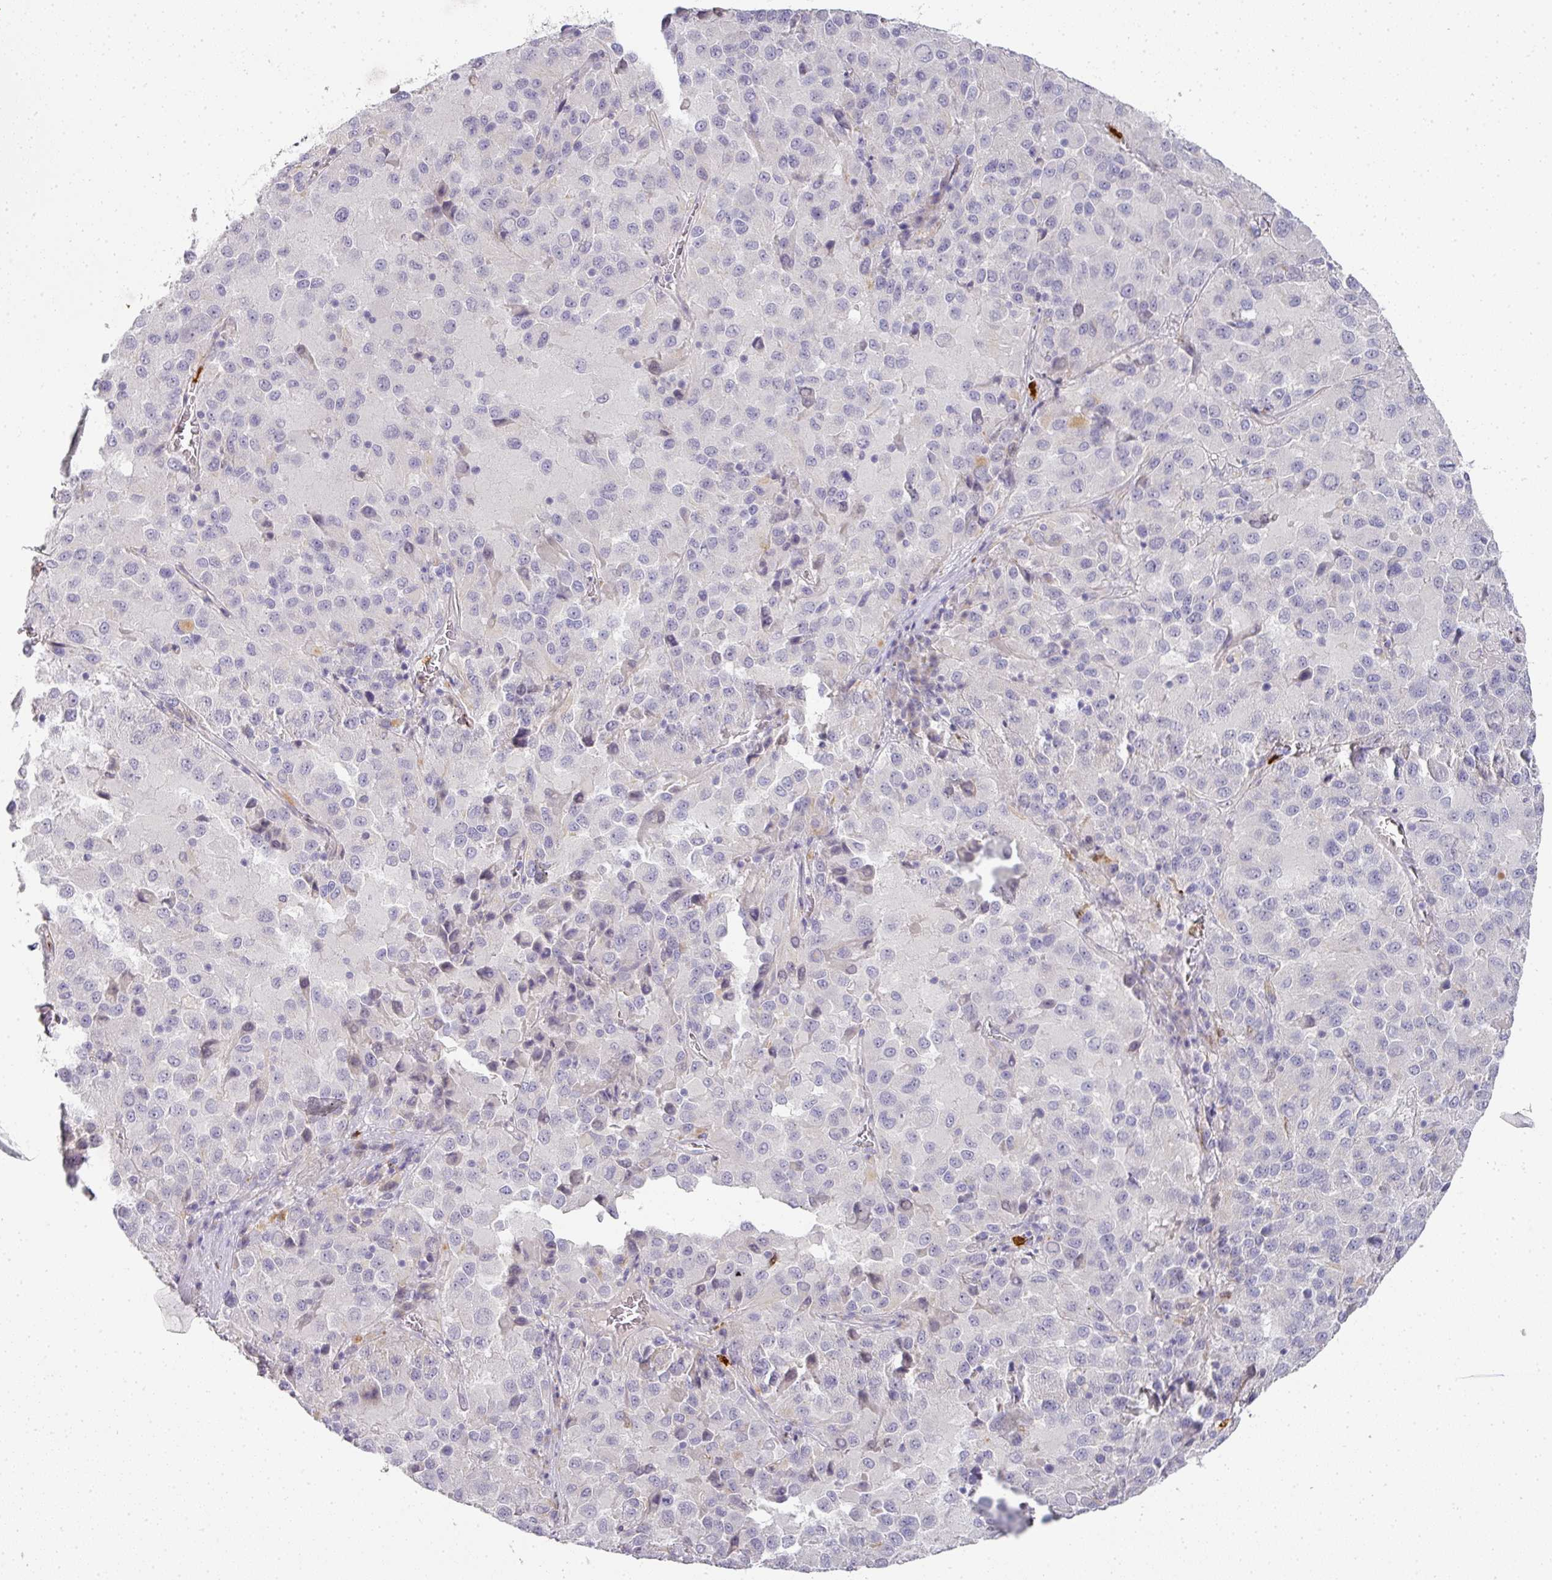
{"staining": {"intensity": "negative", "quantity": "none", "location": "none"}, "tissue": "melanoma", "cell_type": "Tumor cells", "image_type": "cancer", "snomed": [{"axis": "morphology", "description": "Malignant melanoma, Metastatic site"}, {"axis": "topography", "description": "Lung"}], "caption": "The micrograph shows no staining of tumor cells in malignant melanoma (metastatic site).", "gene": "HHEX", "patient": {"sex": "male", "age": 64}}